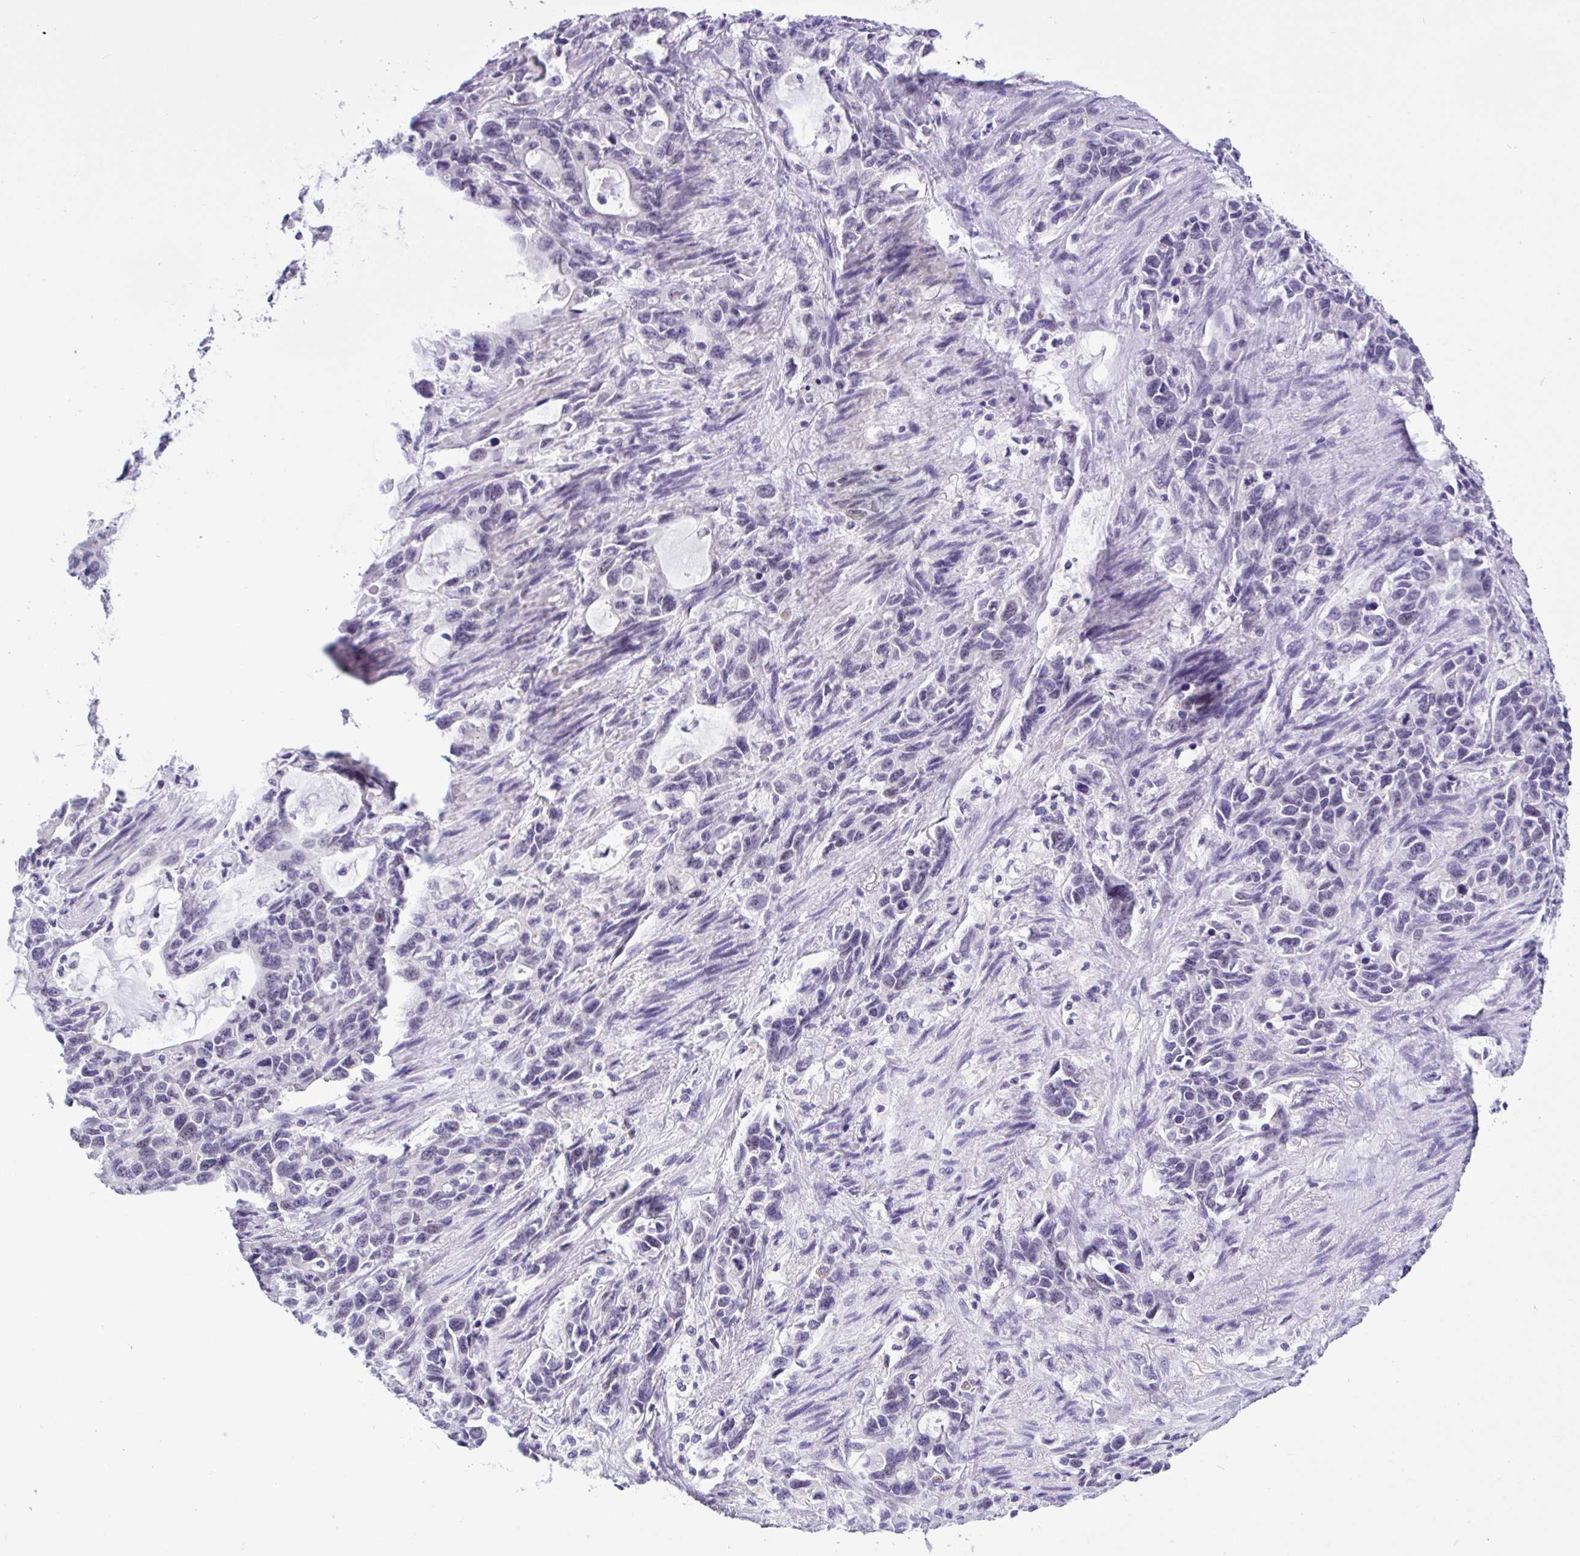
{"staining": {"intensity": "negative", "quantity": "none", "location": "none"}, "tissue": "stomach cancer", "cell_type": "Tumor cells", "image_type": "cancer", "snomed": [{"axis": "morphology", "description": "Adenocarcinoma, NOS"}, {"axis": "topography", "description": "Stomach, upper"}], "caption": "Photomicrograph shows no protein expression in tumor cells of stomach adenocarcinoma tissue. (Stains: DAB immunohistochemistry (IHC) with hematoxylin counter stain, Microscopy: brightfield microscopy at high magnification).", "gene": "YBX2", "patient": {"sex": "male", "age": 85}}